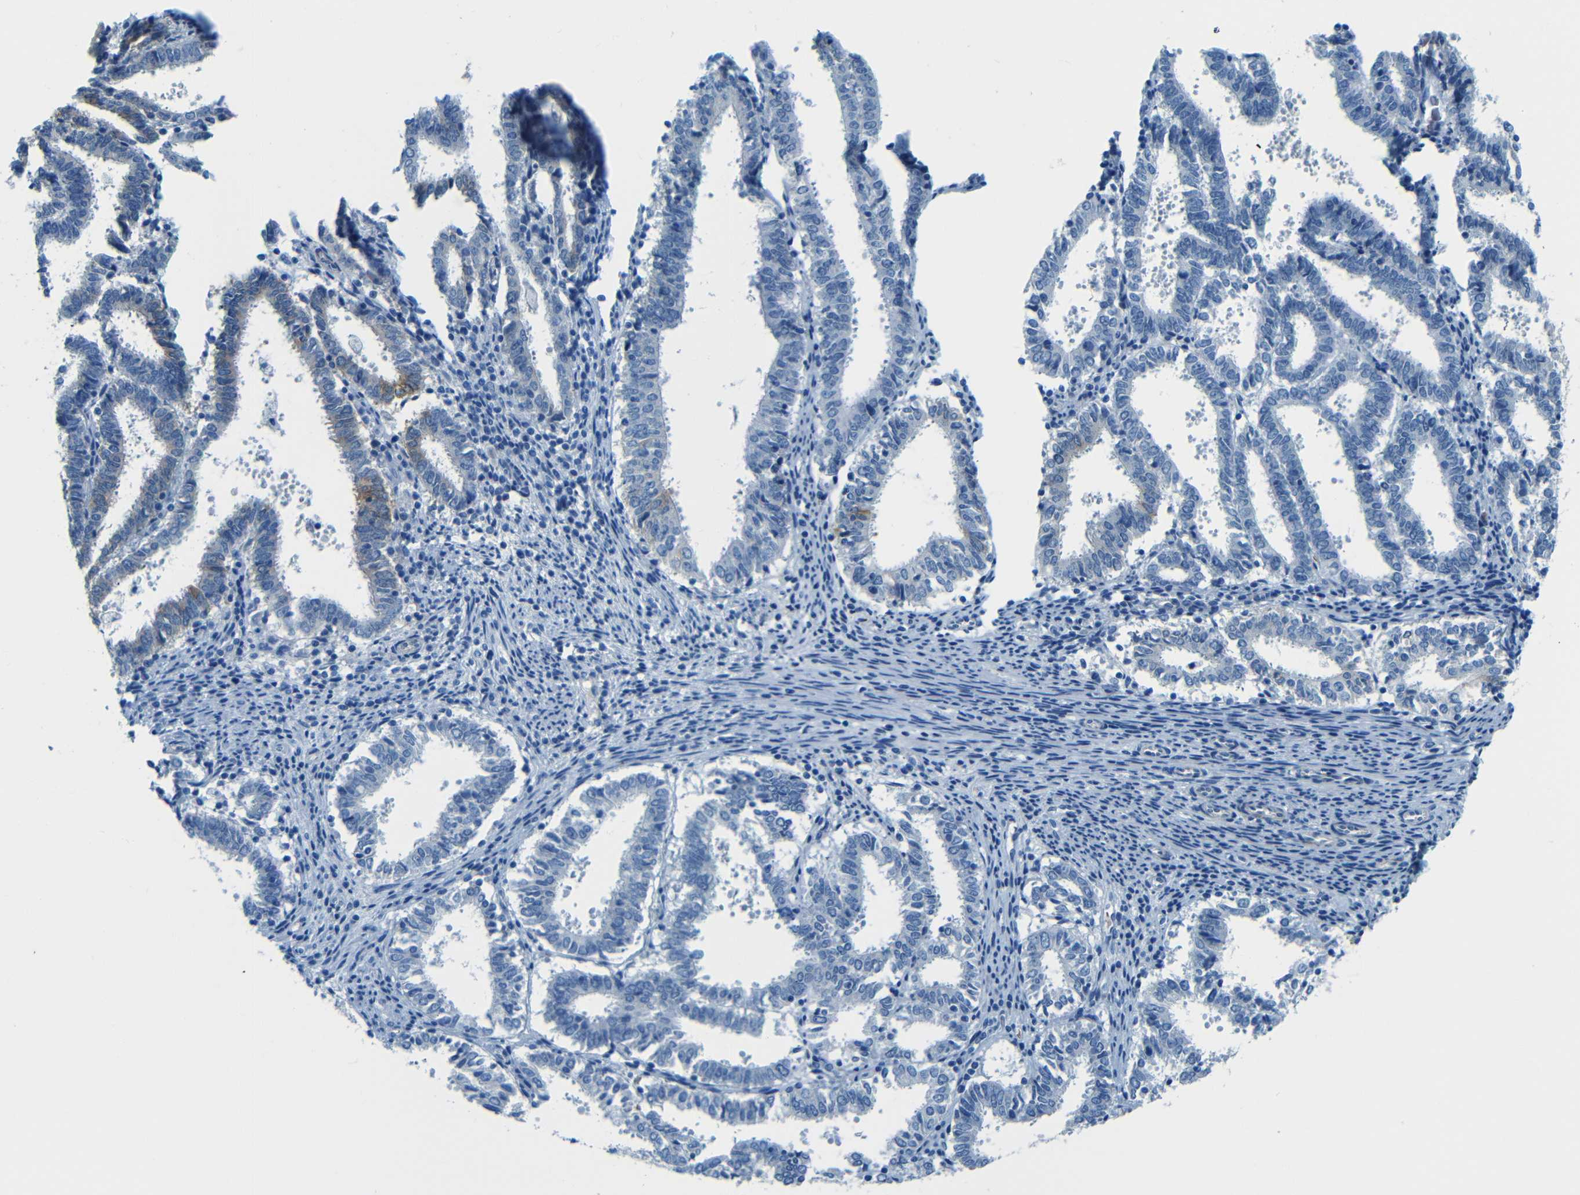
{"staining": {"intensity": "negative", "quantity": "none", "location": "none"}, "tissue": "endometrial cancer", "cell_type": "Tumor cells", "image_type": "cancer", "snomed": [{"axis": "morphology", "description": "Adenocarcinoma, NOS"}, {"axis": "topography", "description": "Uterus"}], "caption": "Immunohistochemical staining of human endometrial cancer (adenocarcinoma) demonstrates no significant expression in tumor cells.", "gene": "MAP2", "patient": {"sex": "female", "age": 83}}